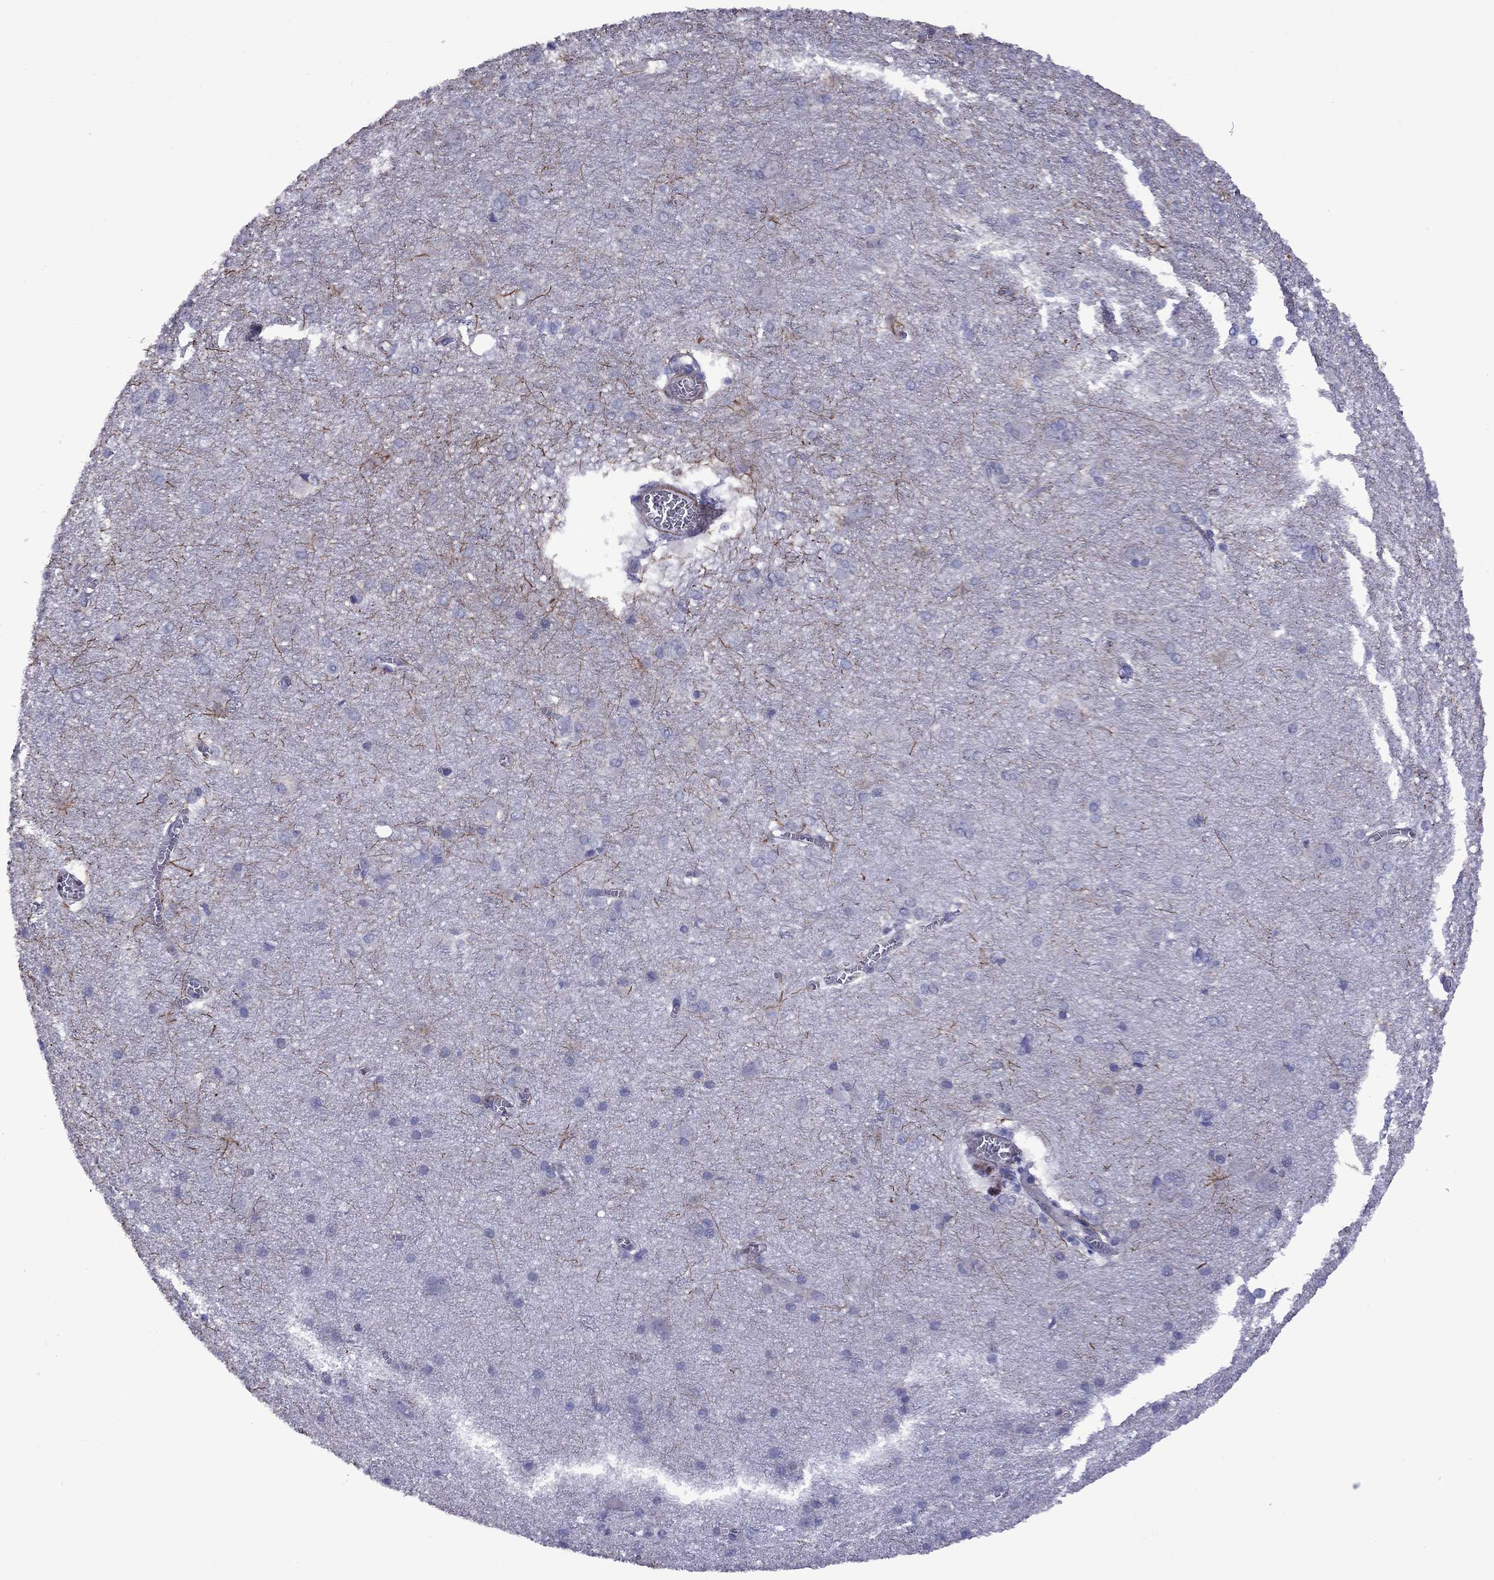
{"staining": {"intensity": "negative", "quantity": "none", "location": "none"}, "tissue": "cerebral cortex", "cell_type": "Endothelial cells", "image_type": "normal", "snomed": [{"axis": "morphology", "description": "Normal tissue, NOS"}, {"axis": "topography", "description": "Cerebral cortex"}], "caption": "A high-resolution image shows immunohistochemistry (IHC) staining of benign cerebral cortex, which demonstrates no significant staining in endothelial cells.", "gene": "CHRNA5", "patient": {"sex": "male", "age": 37}}